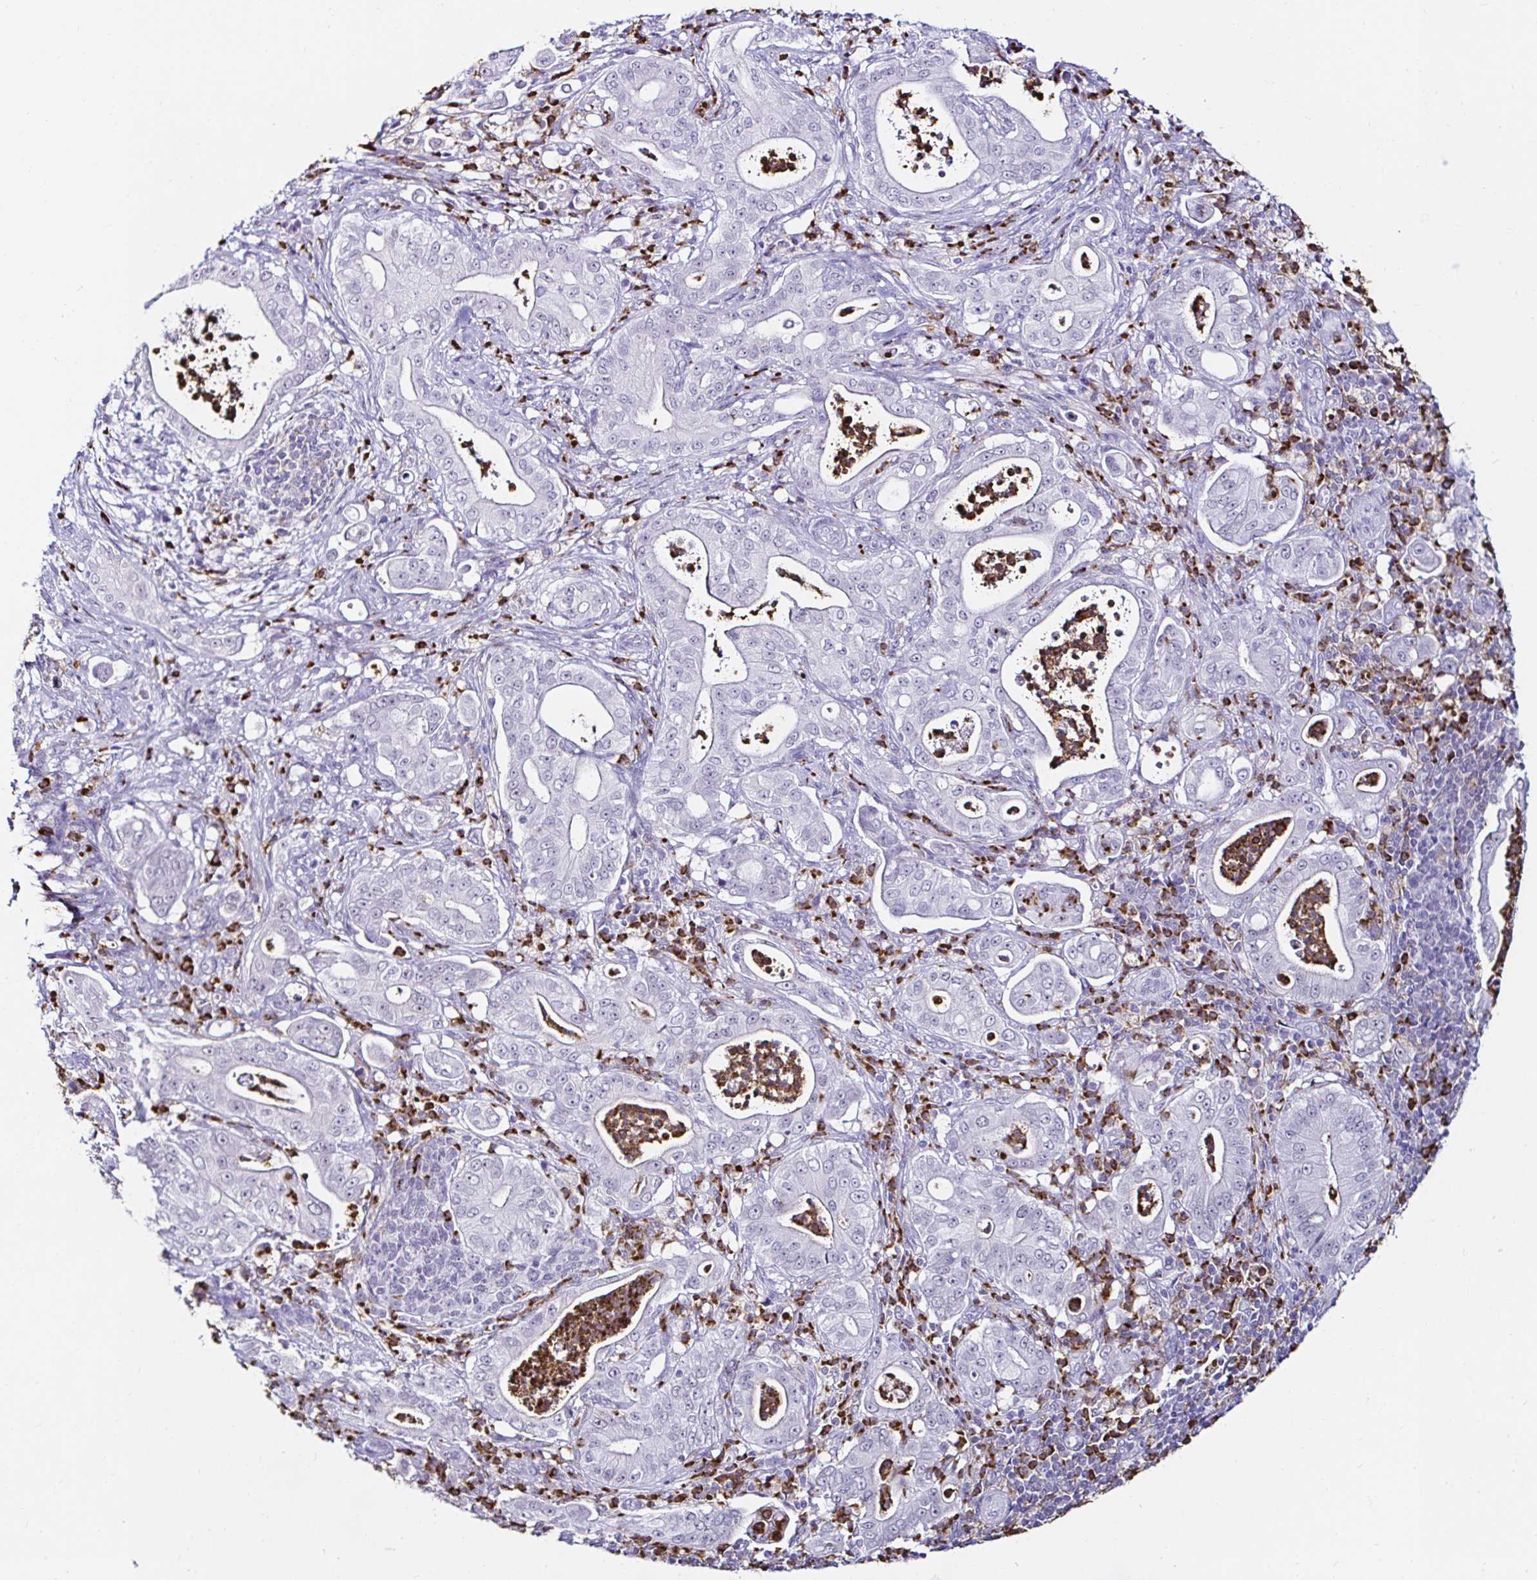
{"staining": {"intensity": "negative", "quantity": "none", "location": "none"}, "tissue": "pancreatic cancer", "cell_type": "Tumor cells", "image_type": "cancer", "snomed": [{"axis": "morphology", "description": "Adenocarcinoma, NOS"}, {"axis": "topography", "description": "Pancreas"}], "caption": "A high-resolution micrograph shows IHC staining of adenocarcinoma (pancreatic), which exhibits no significant staining in tumor cells.", "gene": "CYBB", "patient": {"sex": "male", "age": 71}}